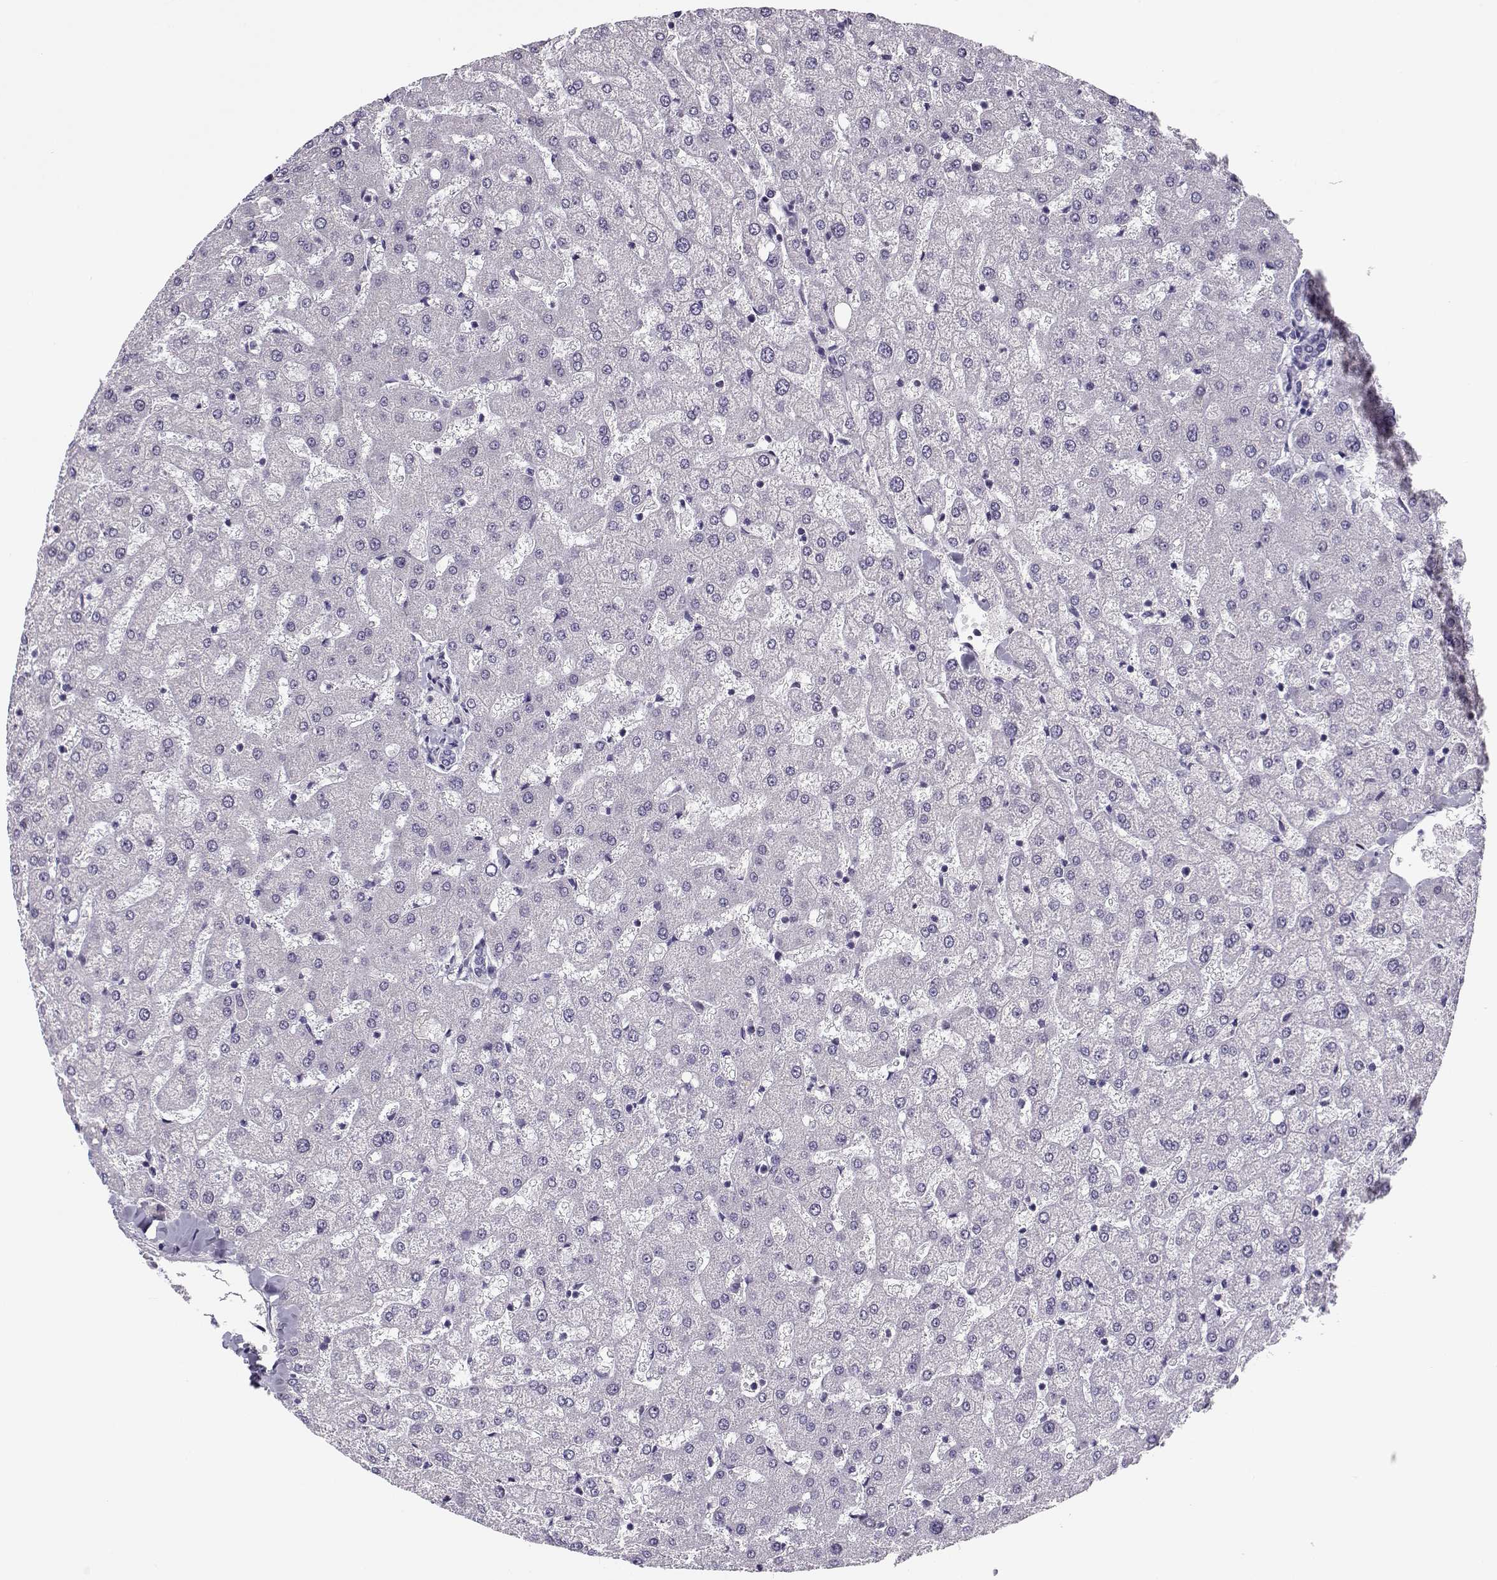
{"staining": {"intensity": "negative", "quantity": "none", "location": "none"}, "tissue": "liver", "cell_type": "Cholangiocytes", "image_type": "normal", "snomed": [{"axis": "morphology", "description": "Normal tissue, NOS"}, {"axis": "topography", "description": "Liver"}], "caption": "This is a photomicrograph of immunohistochemistry (IHC) staining of unremarkable liver, which shows no positivity in cholangiocytes.", "gene": "CFAP77", "patient": {"sex": "female", "age": 50}}